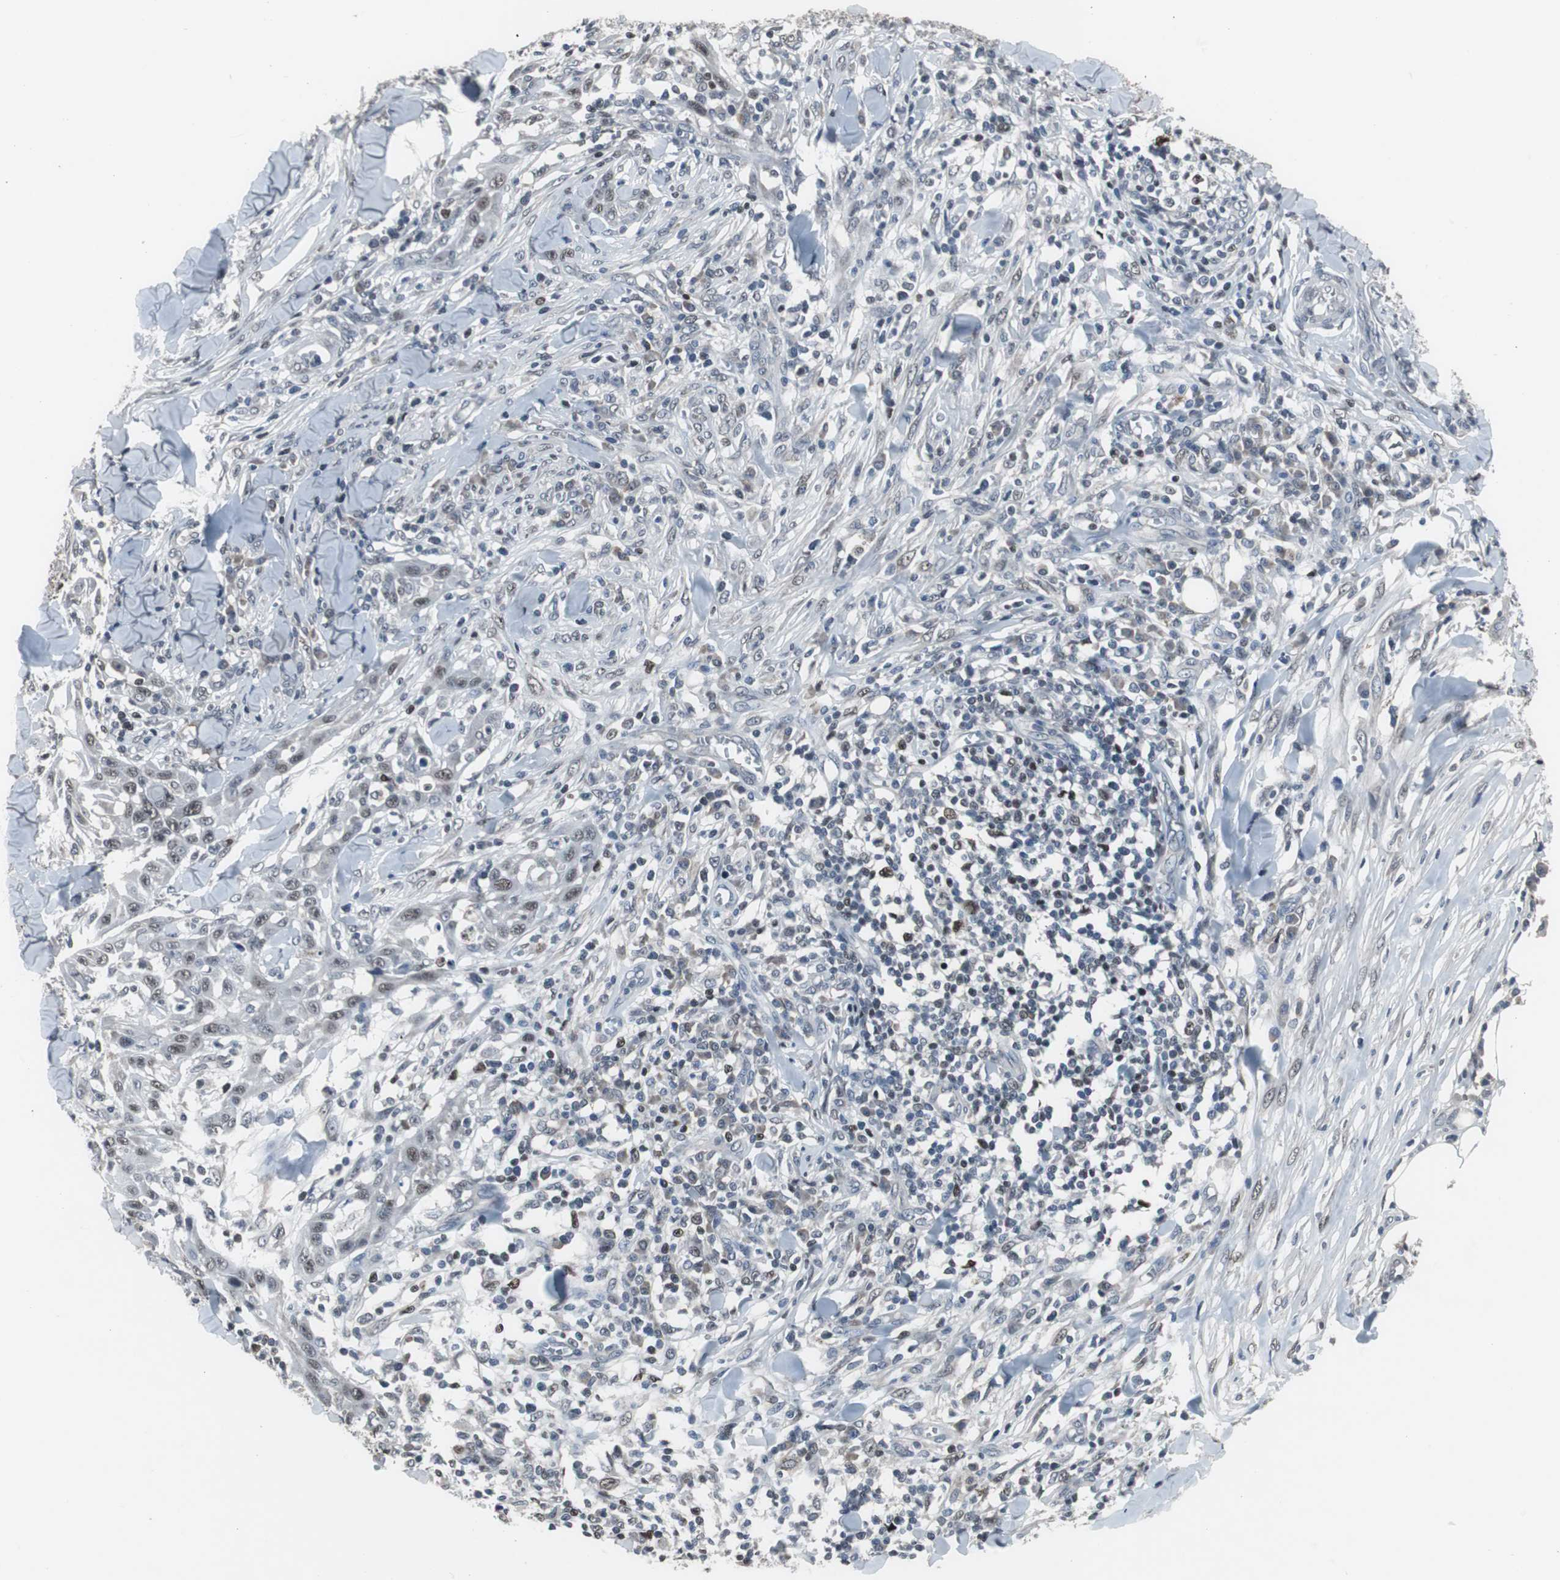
{"staining": {"intensity": "moderate", "quantity": ">75%", "location": "nuclear"}, "tissue": "skin cancer", "cell_type": "Tumor cells", "image_type": "cancer", "snomed": [{"axis": "morphology", "description": "Squamous cell carcinoma, NOS"}, {"axis": "topography", "description": "Skin"}], "caption": "Immunohistochemistry (IHC) of human squamous cell carcinoma (skin) reveals medium levels of moderate nuclear staining in approximately >75% of tumor cells.", "gene": "FOXP4", "patient": {"sex": "male", "age": 24}}